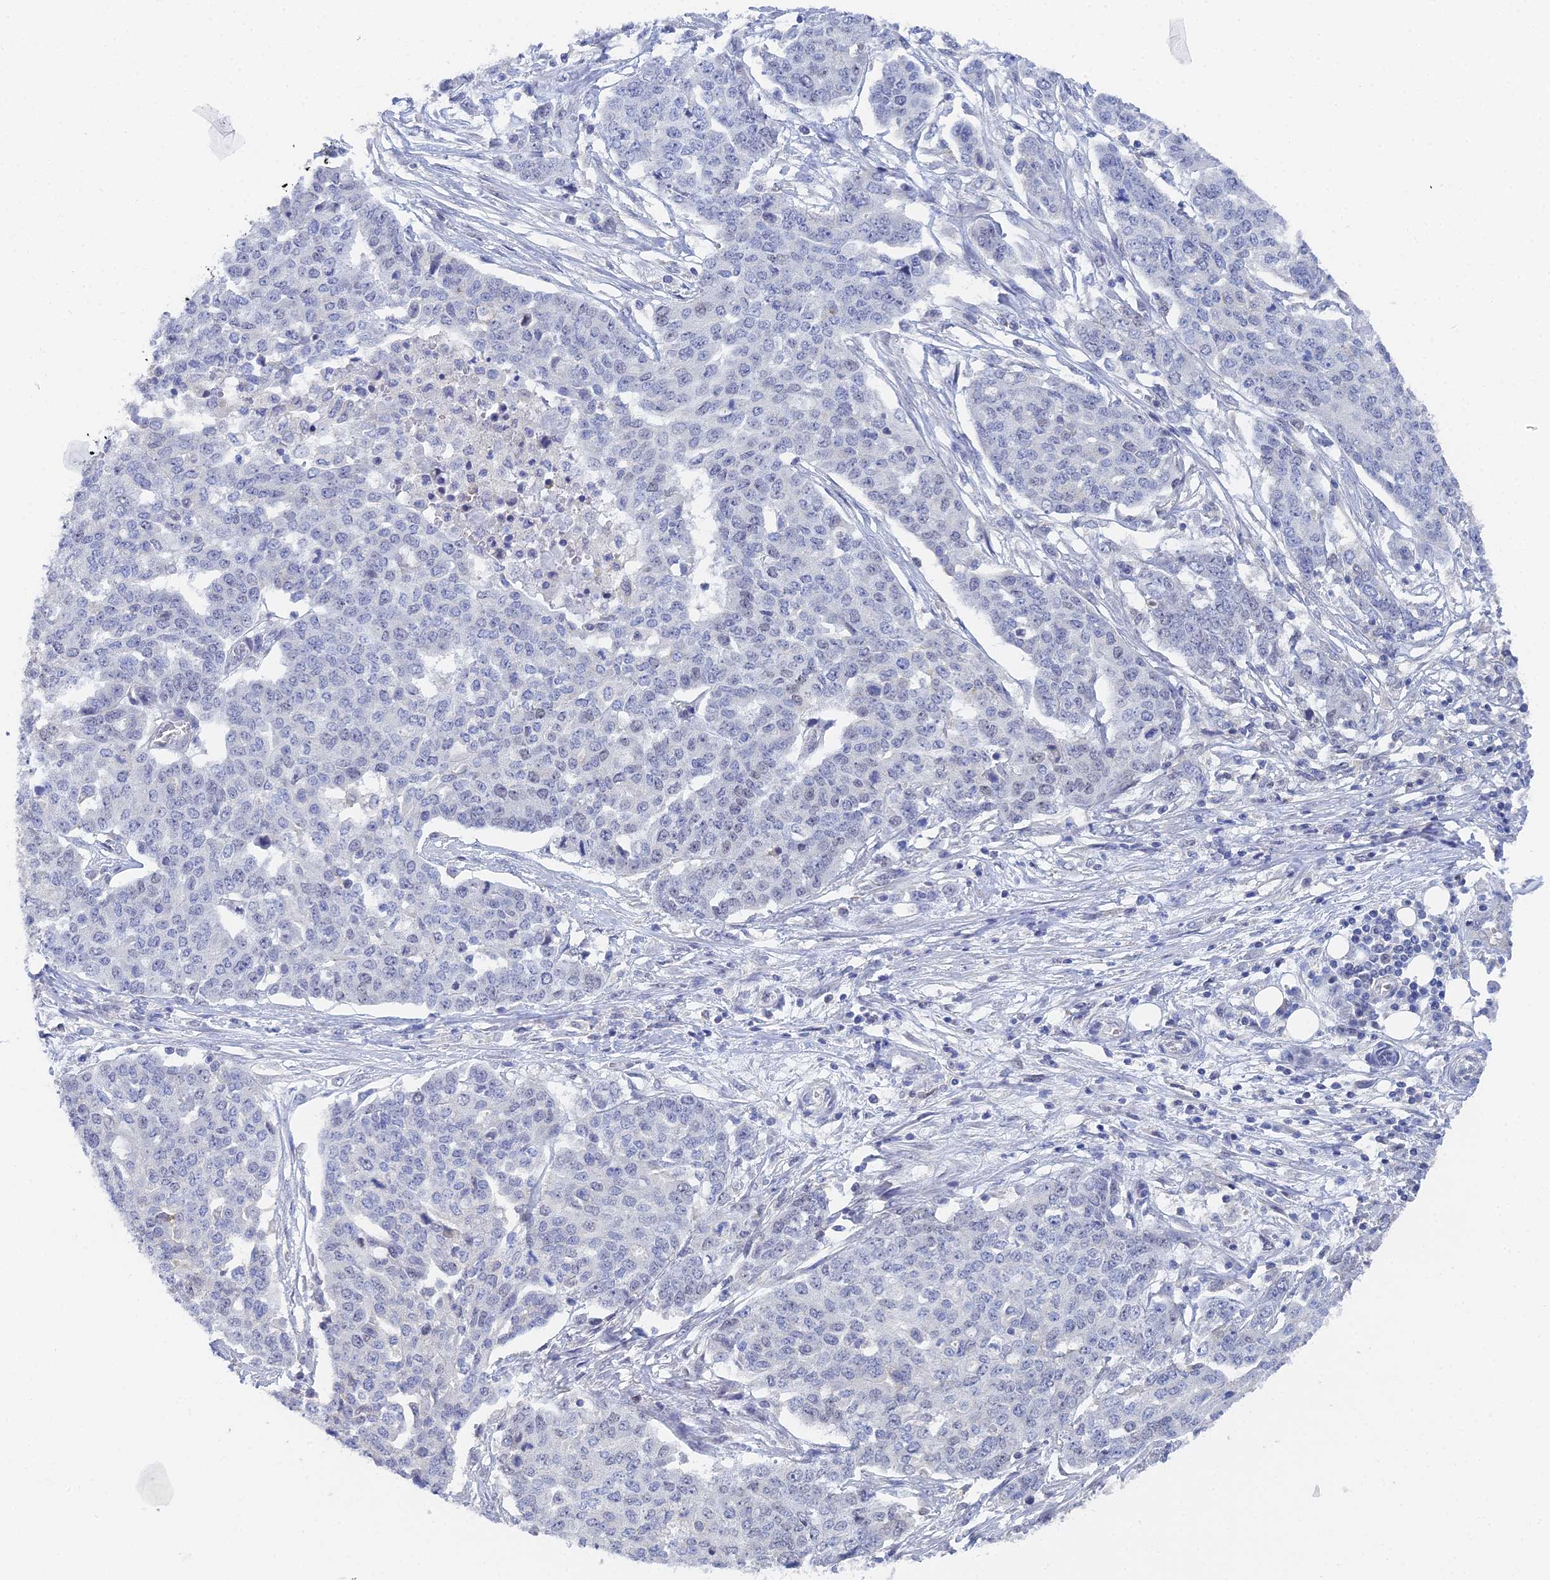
{"staining": {"intensity": "negative", "quantity": "none", "location": "none"}, "tissue": "ovarian cancer", "cell_type": "Tumor cells", "image_type": "cancer", "snomed": [{"axis": "morphology", "description": "Cystadenocarcinoma, serous, NOS"}, {"axis": "topography", "description": "Soft tissue"}, {"axis": "topography", "description": "Ovary"}], "caption": "Ovarian serous cystadenocarcinoma stained for a protein using immunohistochemistry (IHC) displays no expression tumor cells.", "gene": "MCM2", "patient": {"sex": "female", "age": 57}}